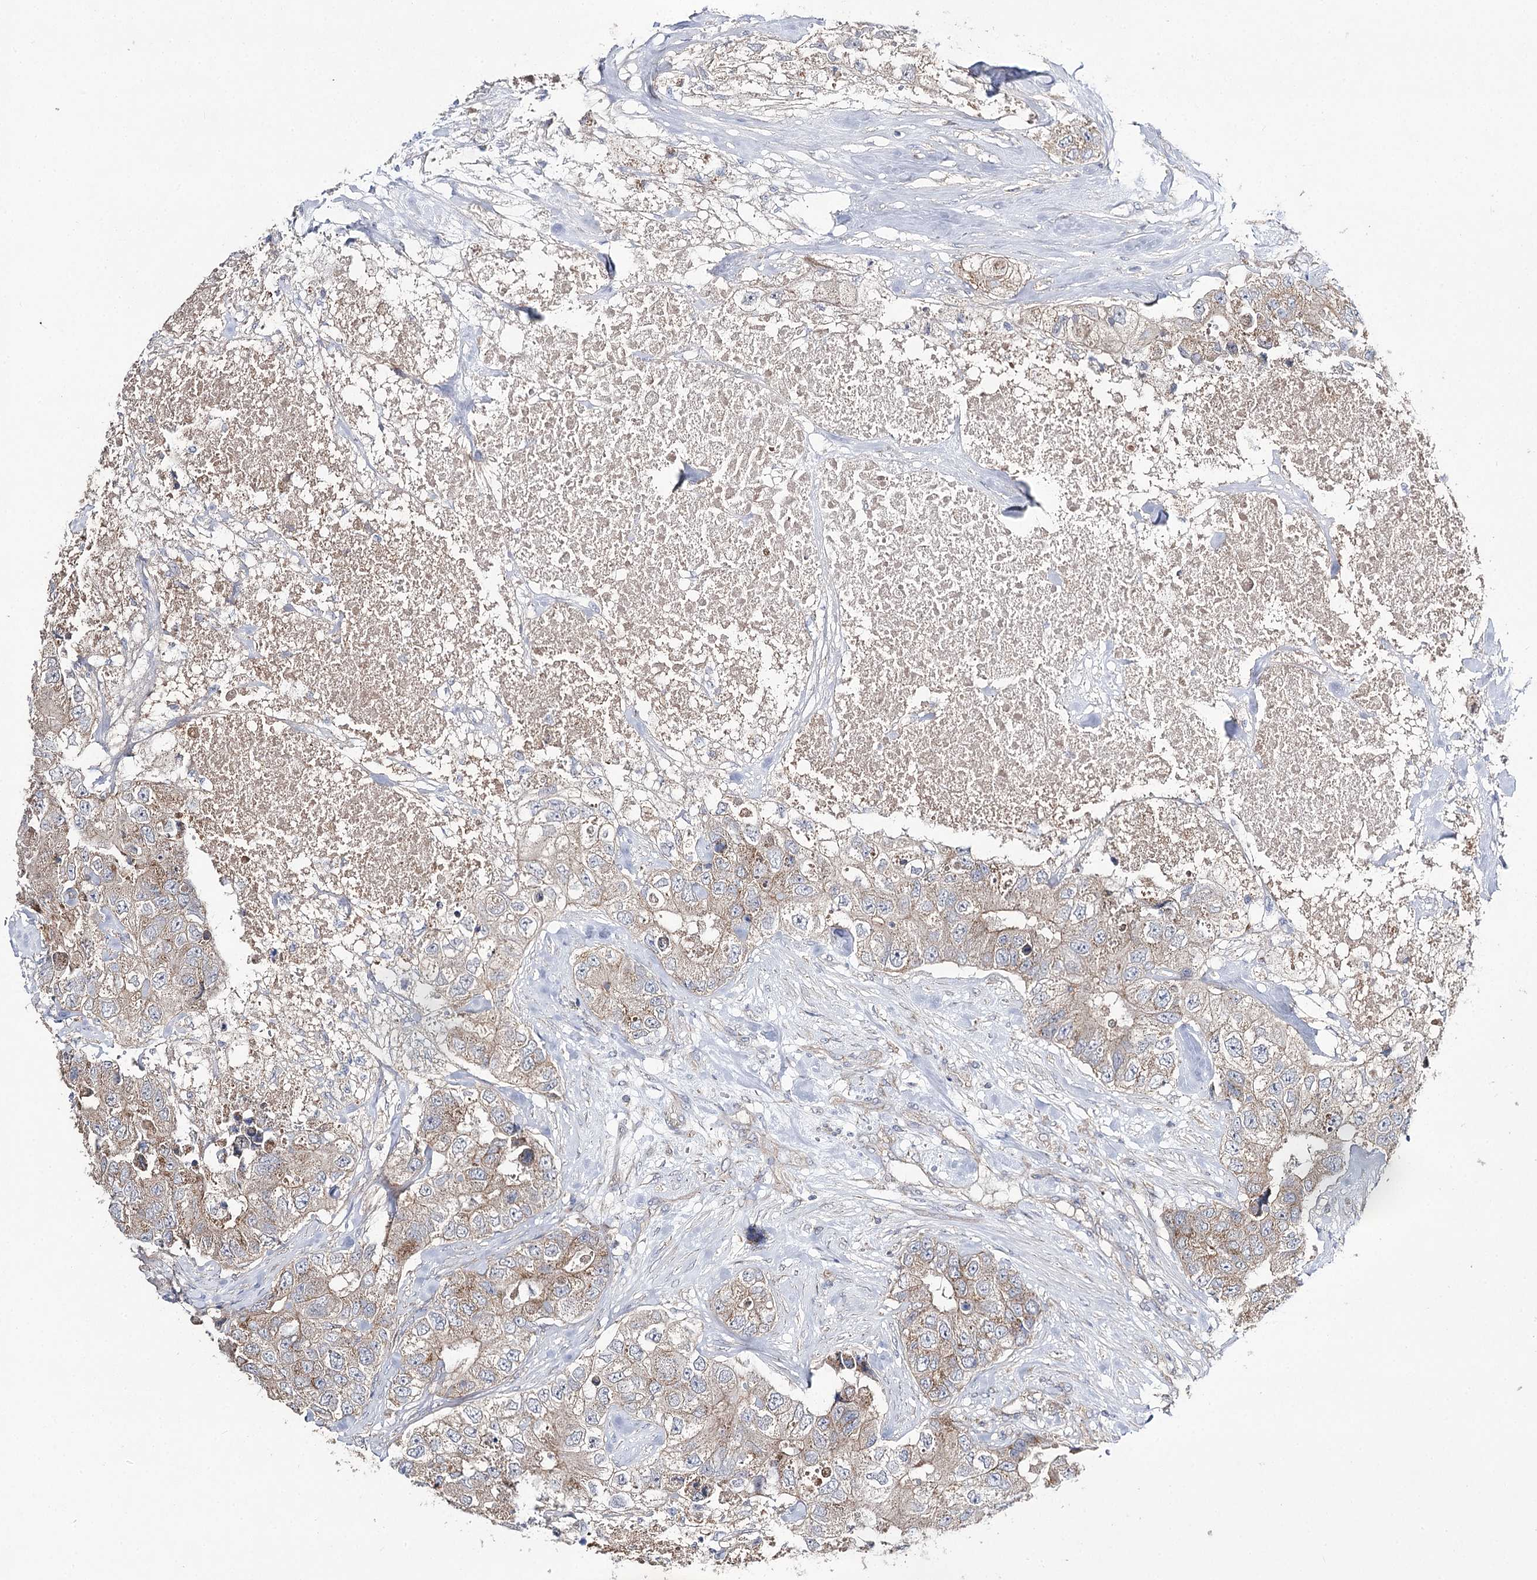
{"staining": {"intensity": "weak", "quantity": ">75%", "location": "cytoplasmic/membranous"}, "tissue": "breast cancer", "cell_type": "Tumor cells", "image_type": "cancer", "snomed": [{"axis": "morphology", "description": "Duct carcinoma"}, {"axis": "topography", "description": "Breast"}], "caption": "Human breast cancer (infiltrating ductal carcinoma) stained for a protein (brown) exhibits weak cytoplasmic/membranous positive positivity in approximately >75% of tumor cells.", "gene": "AURKC", "patient": {"sex": "female", "age": 62}}